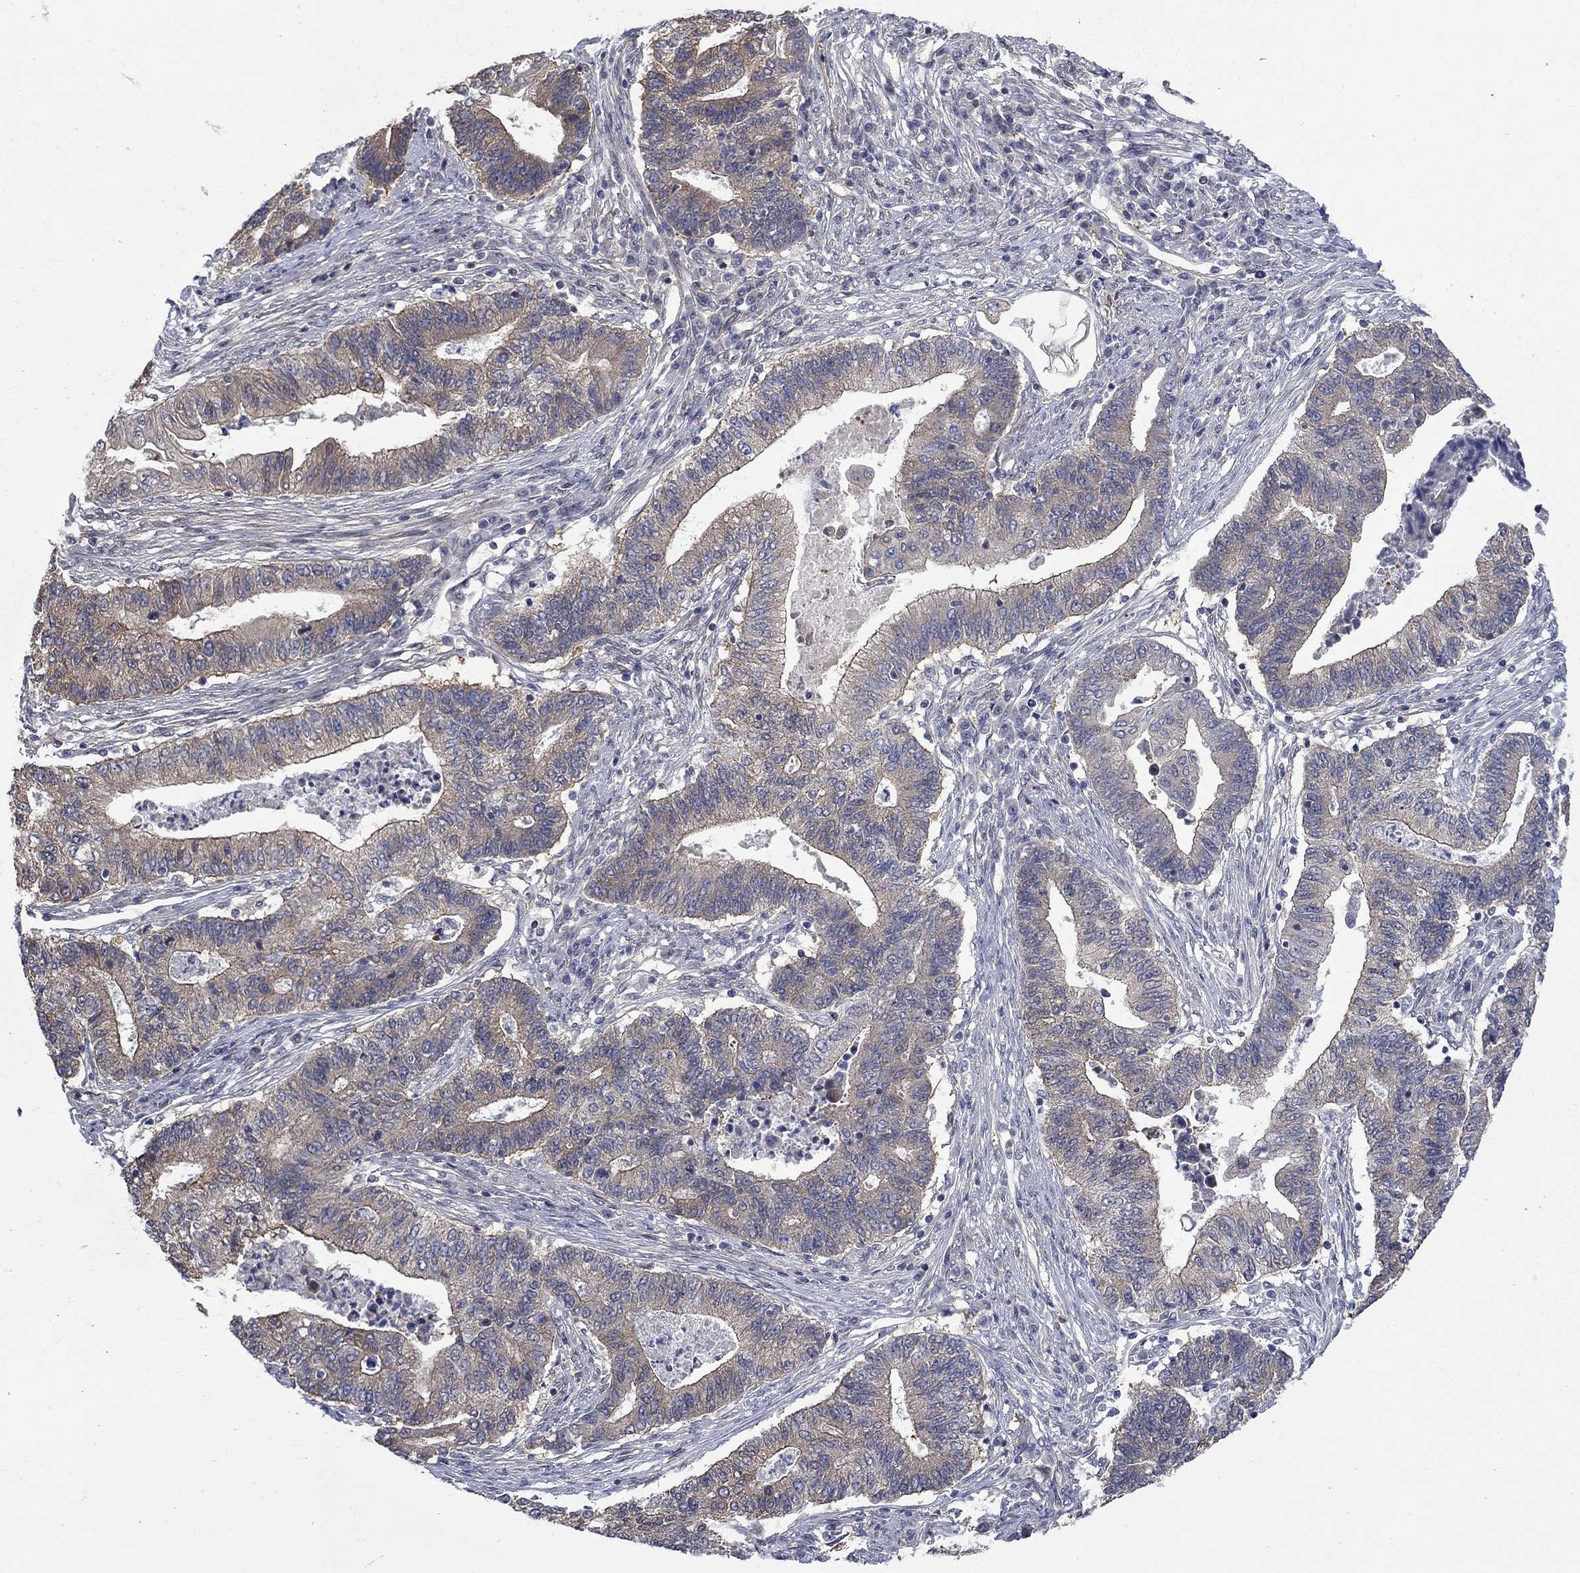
{"staining": {"intensity": "weak", "quantity": "25%-75%", "location": "cytoplasmic/membranous"}, "tissue": "endometrial cancer", "cell_type": "Tumor cells", "image_type": "cancer", "snomed": [{"axis": "morphology", "description": "Adenocarcinoma, NOS"}, {"axis": "topography", "description": "Uterus"}, {"axis": "topography", "description": "Endometrium"}], "caption": "The image exhibits a brown stain indicating the presence of a protein in the cytoplasmic/membranous of tumor cells in adenocarcinoma (endometrial).", "gene": "PDZD2", "patient": {"sex": "female", "age": 54}}